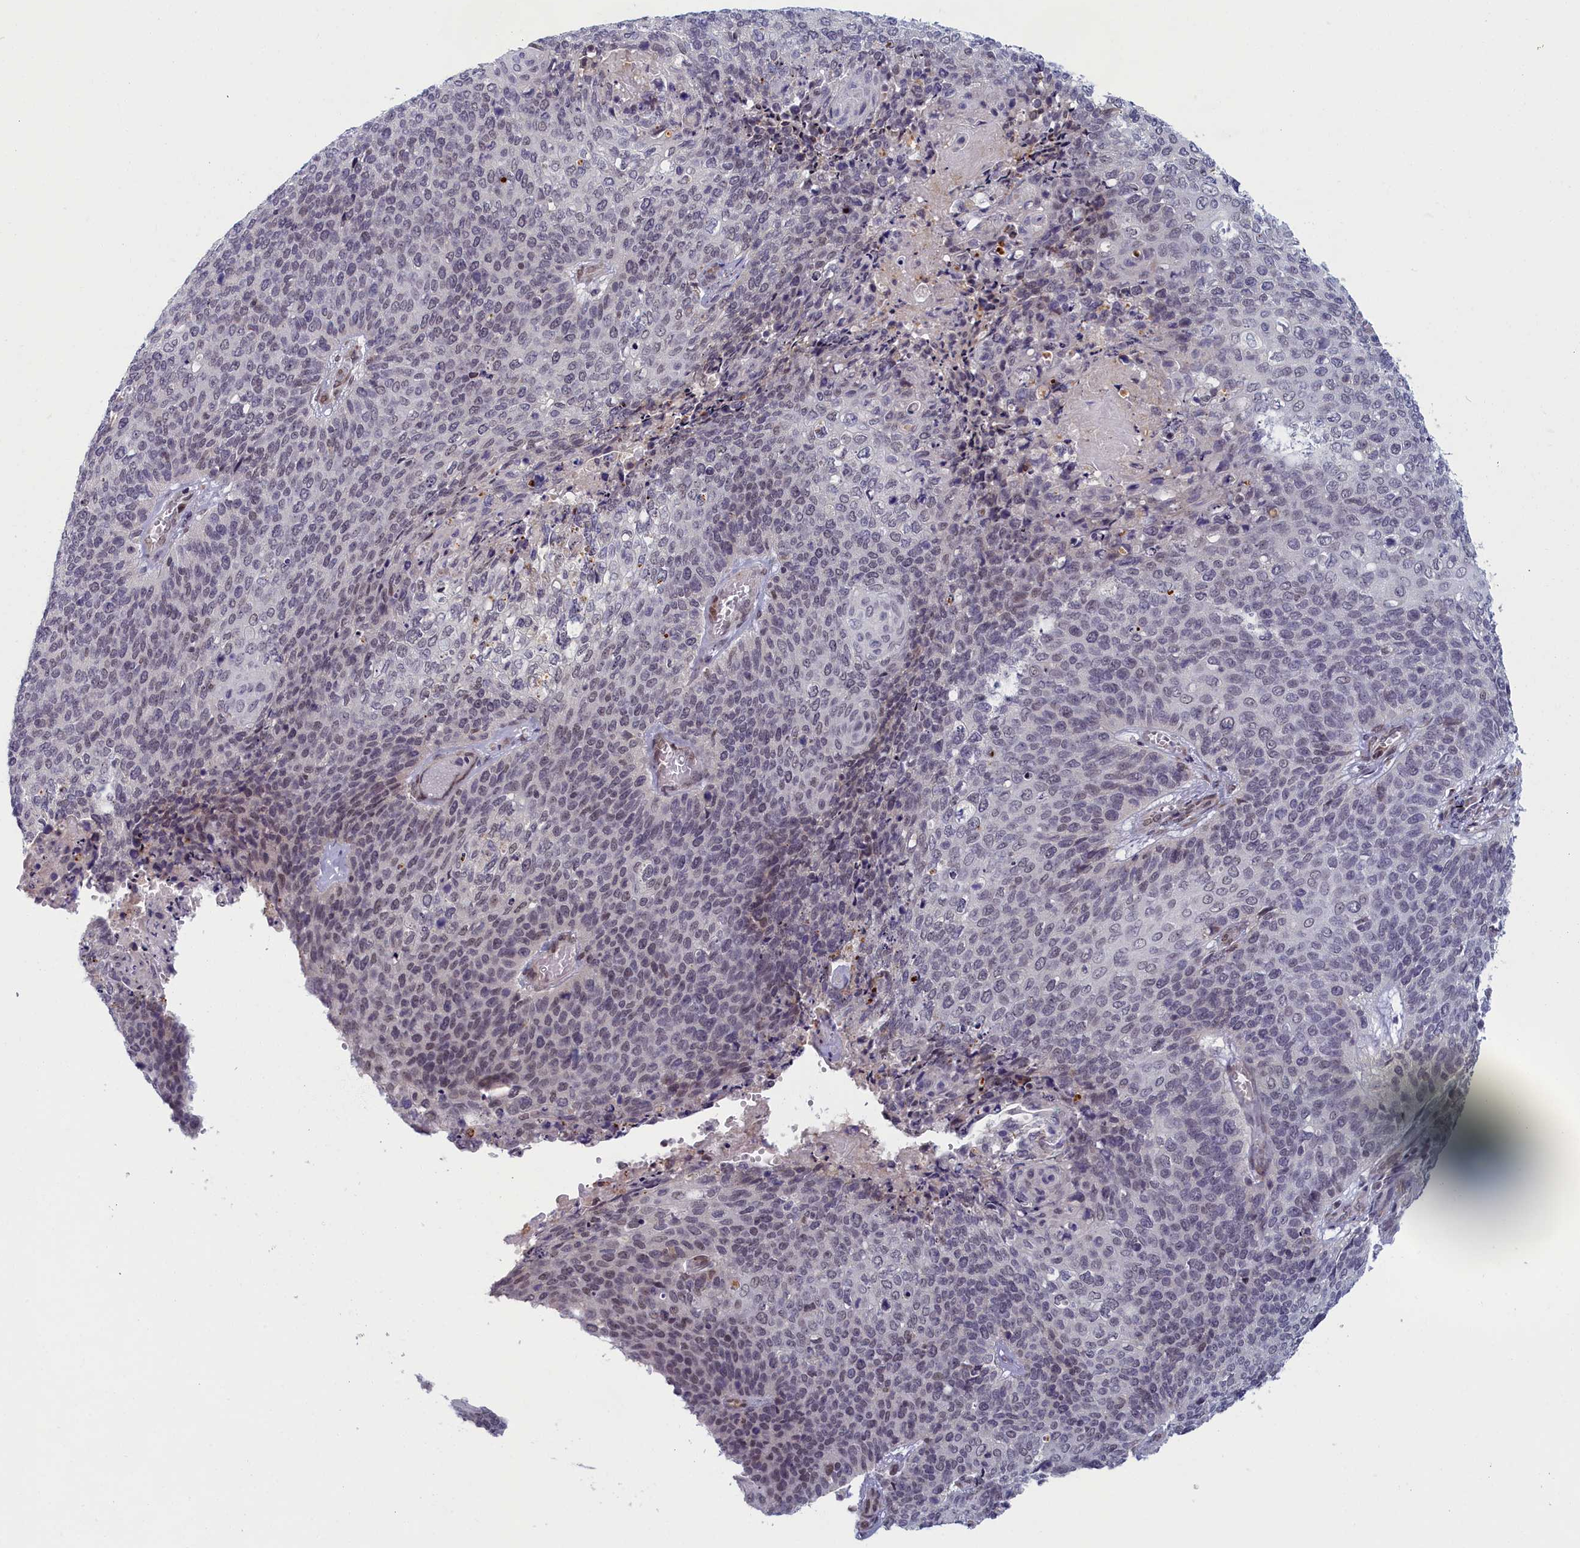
{"staining": {"intensity": "negative", "quantity": "none", "location": "none"}, "tissue": "cervical cancer", "cell_type": "Tumor cells", "image_type": "cancer", "snomed": [{"axis": "morphology", "description": "Squamous cell carcinoma, NOS"}, {"axis": "topography", "description": "Cervix"}], "caption": "Tumor cells are negative for brown protein staining in cervical squamous cell carcinoma. Brightfield microscopy of IHC stained with DAB (brown) and hematoxylin (blue), captured at high magnification.", "gene": "DNAJC17", "patient": {"sex": "female", "age": 39}}